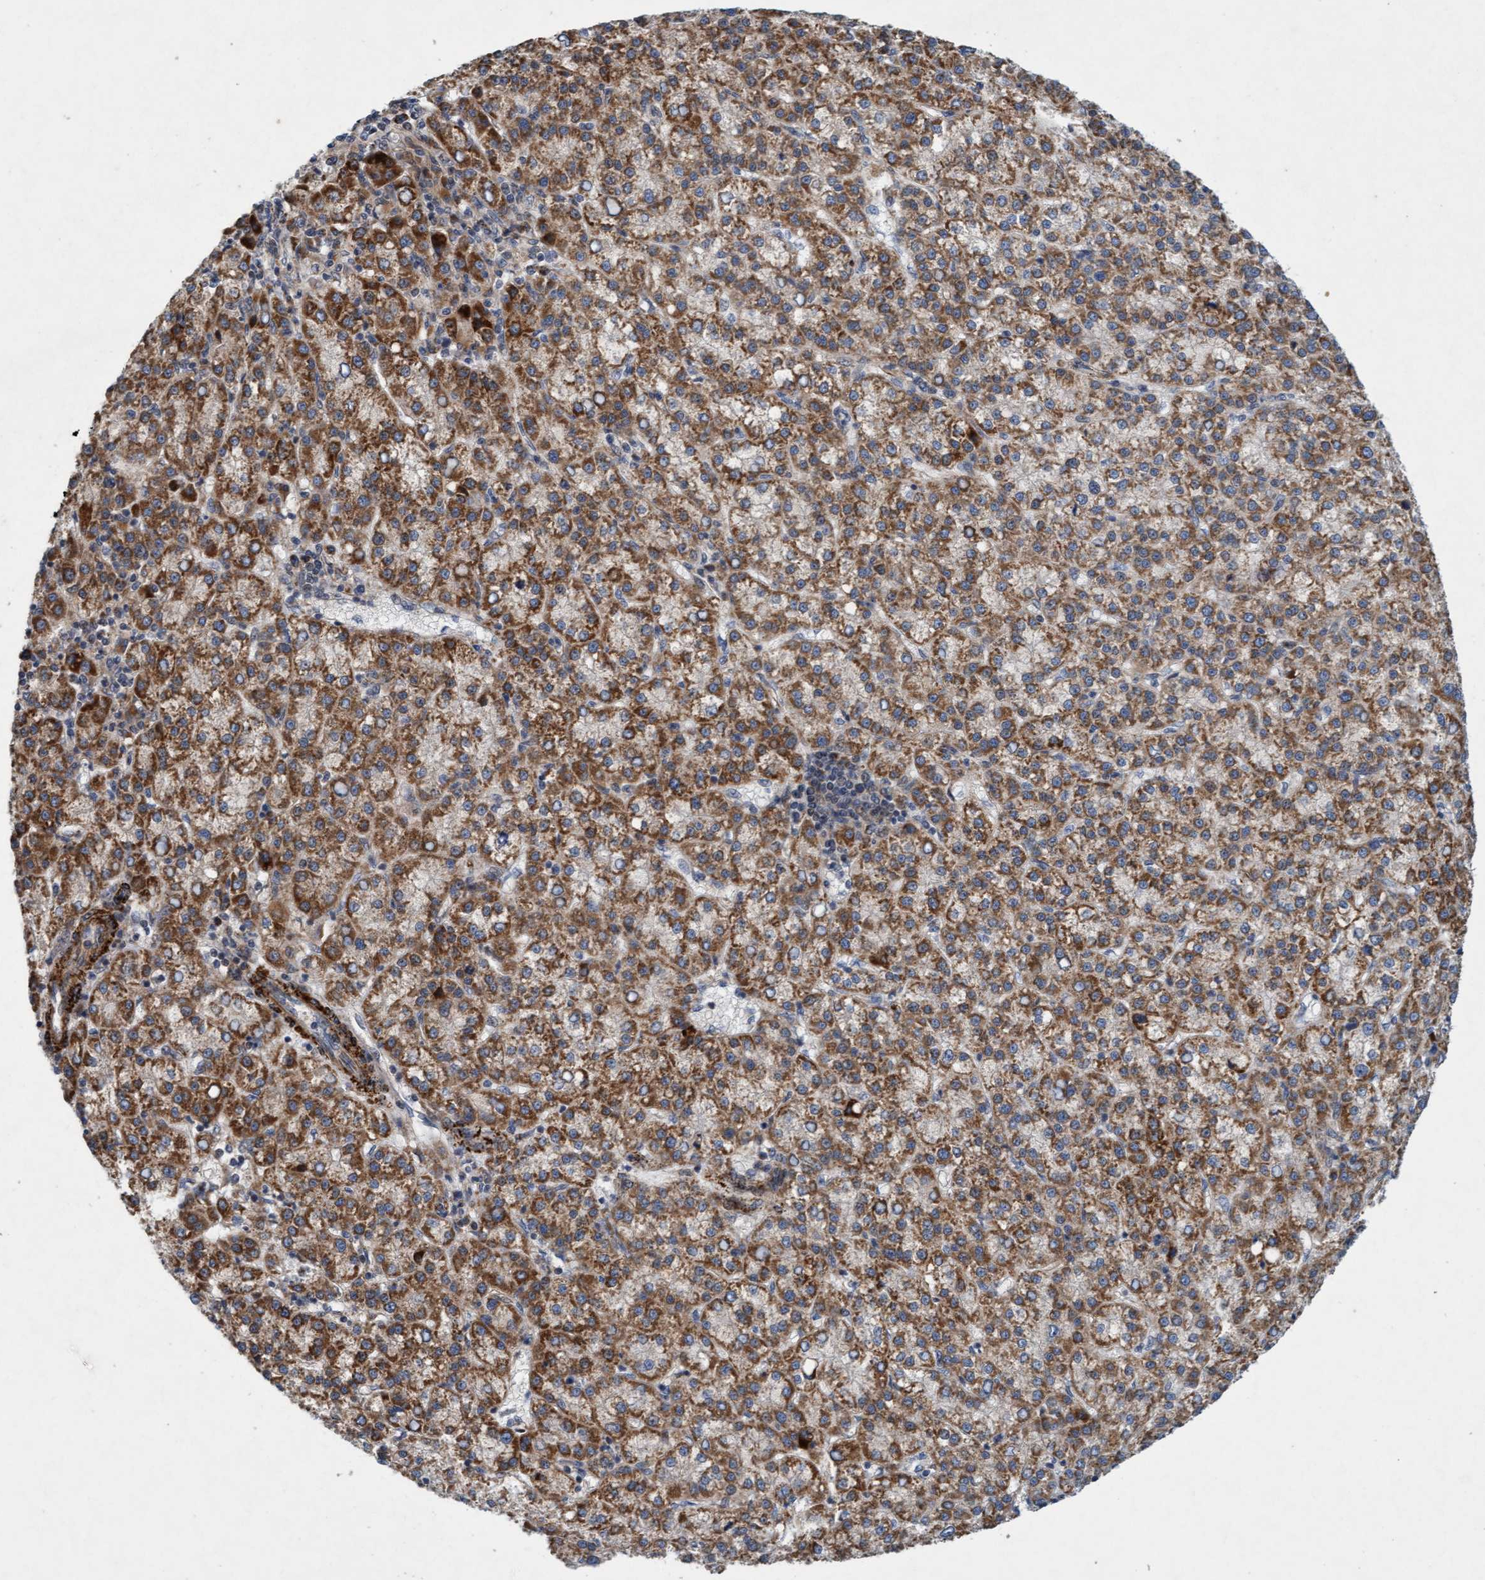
{"staining": {"intensity": "moderate", "quantity": ">75%", "location": "cytoplasmic/membranous"}, "tissue": "liver cancer", "cell_type": "Tumor cells", "image_type": "cancer", "snomed": [{"axis": "morphology", "description": "Carcinoma, Hepatocellular, NOS"}, {"axis": "topography", "description": "Liver"}], "caption": "Human liver cancer stained with a protein marker demonstrates moderate staining in tumor cells.", "gene": "TMEM70", "patient": {"sex": "female", "age": 58}}